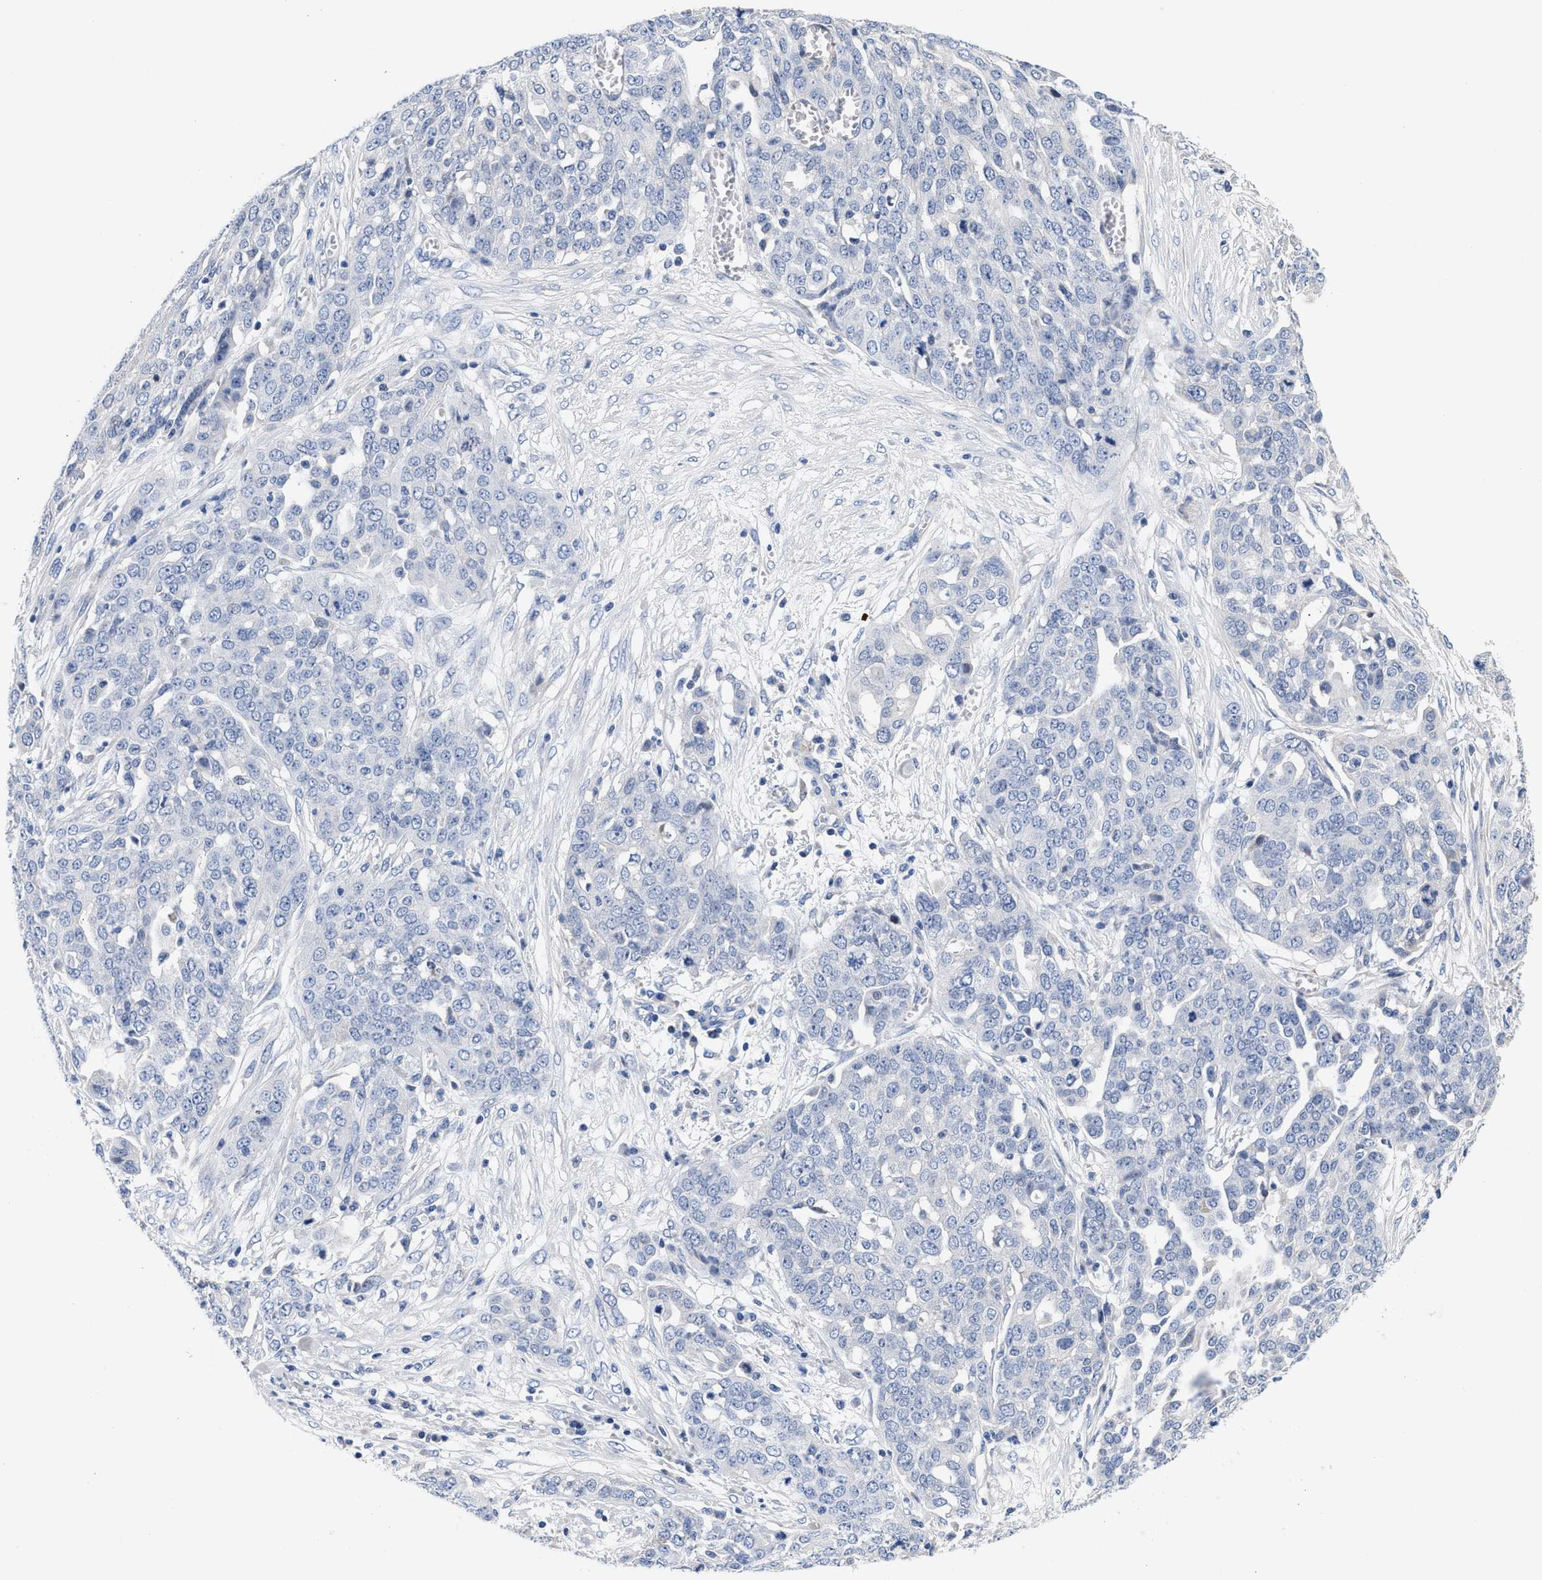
{"staining": {"intensity": "negative", "quantity": "none", "location": "none"}, "tissue": "ovarian cancer", "cell_type": "Tumor cells", "image_type": "cancer", "snomed": [{"axis": "morphology", "description": "Cystadenocarcinoma, serous, NOS"}, {"axis": "topography", "description": "Soft tissue"}, {"axis": "topography", "description": "Ovary"}], "caption": "This is an immunohistochemistry micrograph of ovarian serous cystadenocarcinoma. There is no positivity in tumor cells.", "gene": "ACTL7B", "patient": {"sex": "female", "age": 57}}